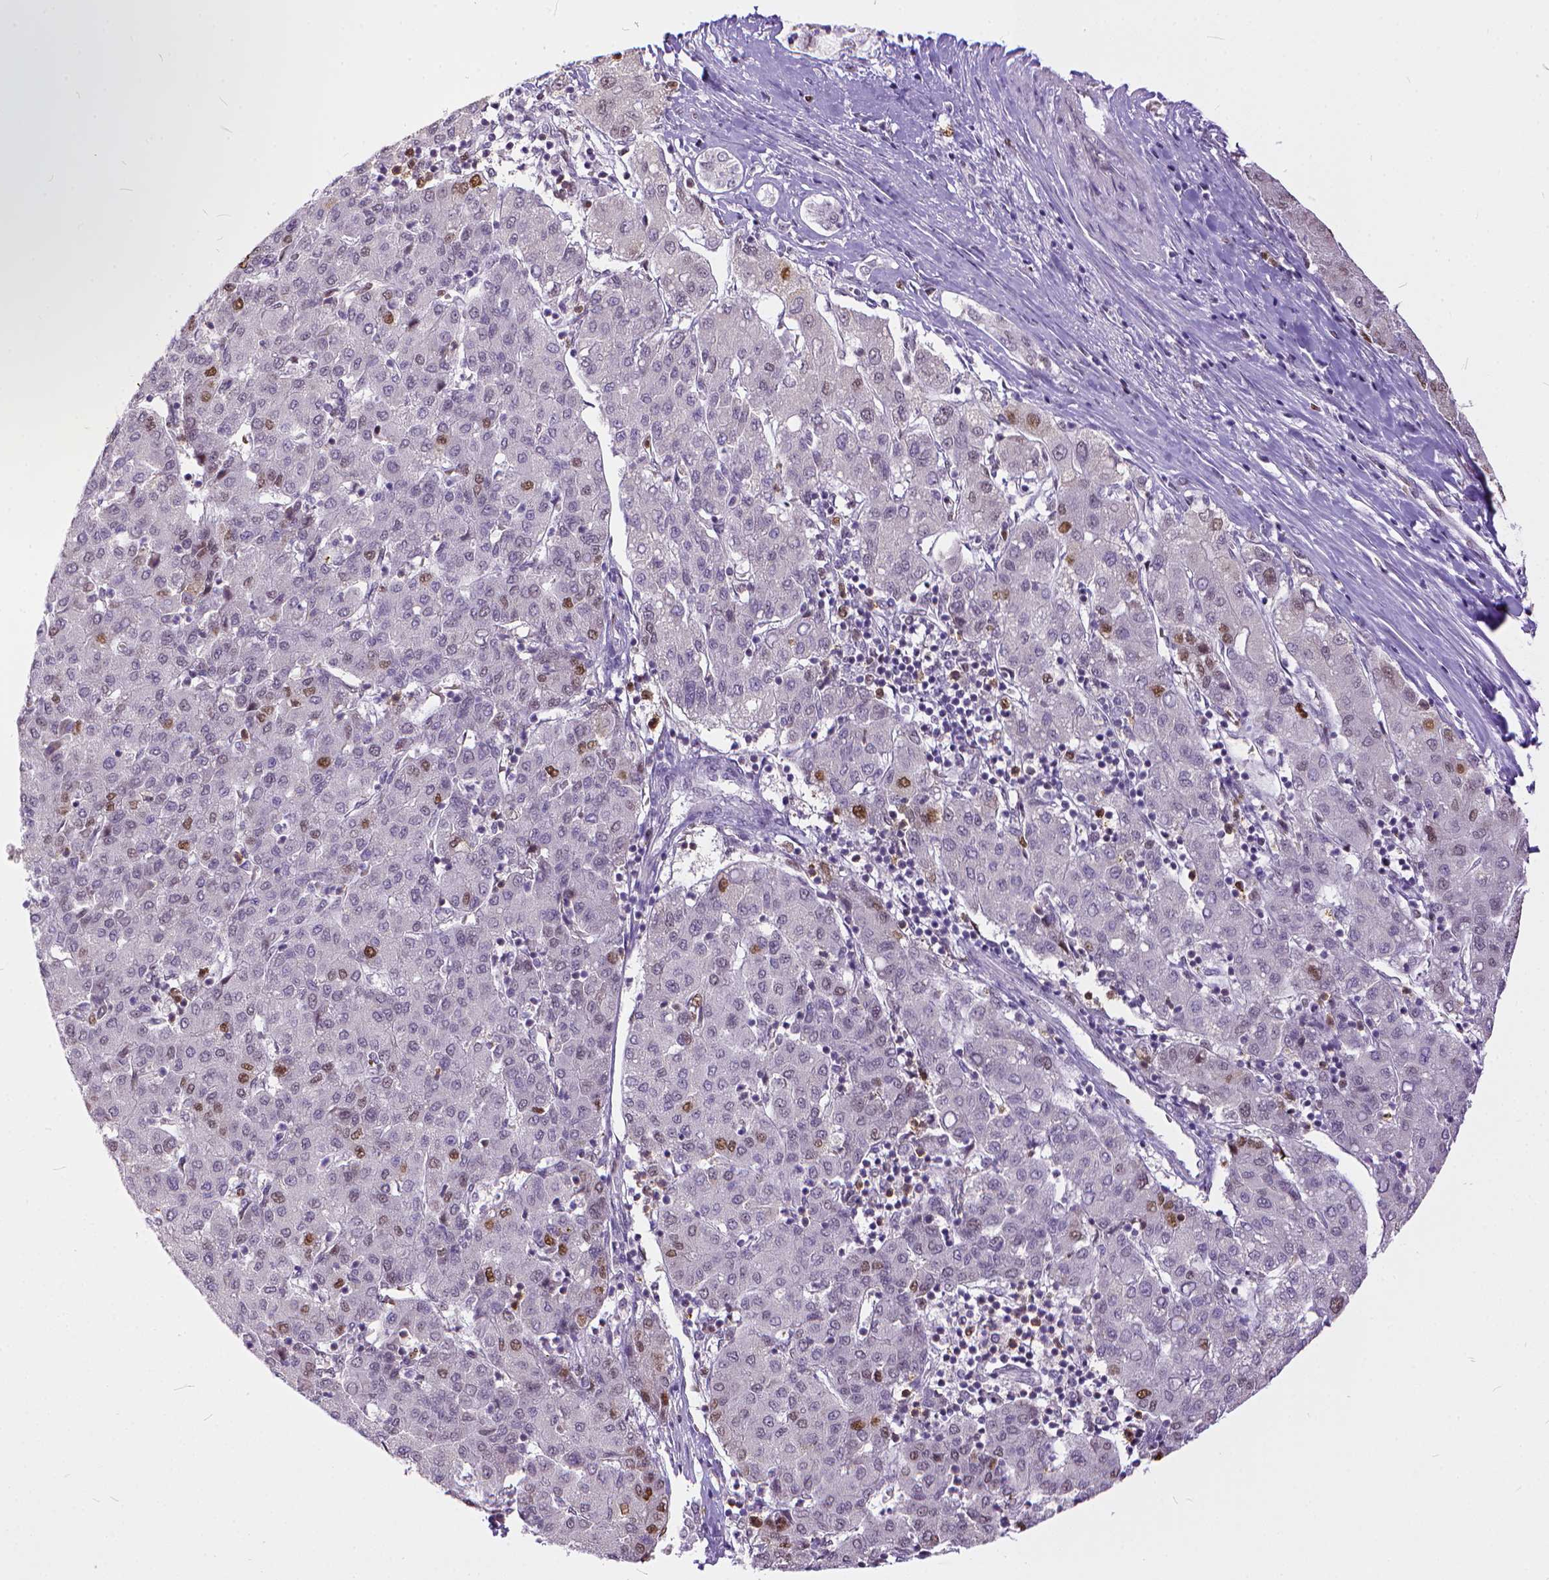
{"staining": {"intensity": "moderate", "quantity": "<25%", "location": "nuclear"}, "tissue": "liver cancer", "cell_type": "Tumor cells", "image_type": "cancer", "snomed": [{"axis": "morphology", "description": "Carcinoma, Hepatocellular, NOS"}, {"axis": "topography", "description": "Liver"}], "caption": "Liver cancer (hepatocellular carcinoma) stained with immunohistochemistry demonstrates moderate nuclear positivity in about <25% of tumor cells. Nuclei are stained in blue.", "gene": "ERCC1", "patient": {"sex": "male", "age": 65}}